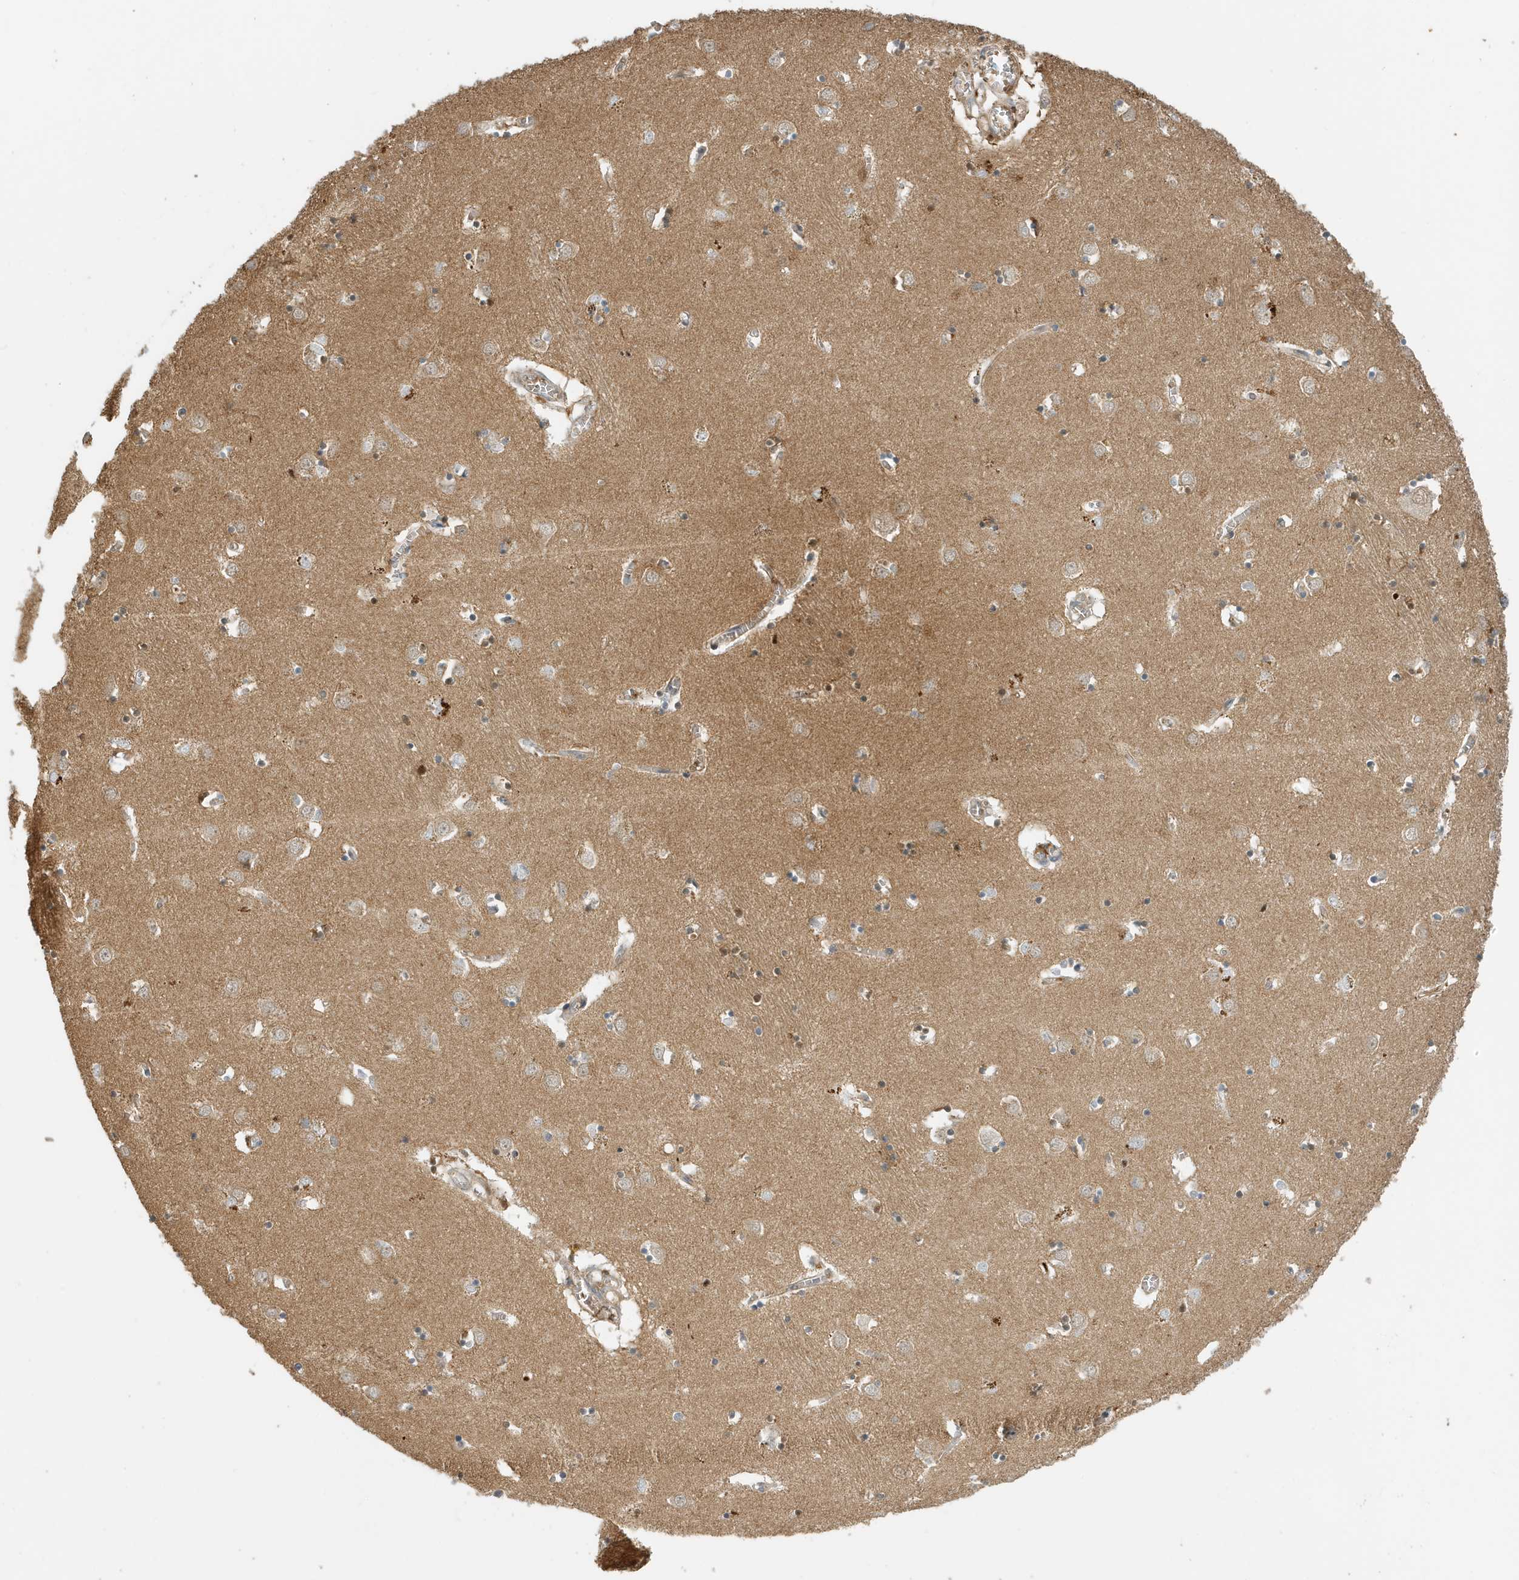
{"staining": {"intensity": "weak", "quantity": "<25%", "location": "cytoplasmic/membranous"}, "tissue": "caudate", "cell_type": "Glial cells", "image_type": "normal", "snomed": [{"axis": "morphology", "description": "Normal tissue, NOS"}, {"axis": "topography", "description": "Lateral ventricle wall"}], "caption": "IHC histopathology image of normal caudate stained for a protein (brown), which reveals no staining in glial cells.", "gene": "FYCO1", "patient": {"sex": "male", "age": 70}}